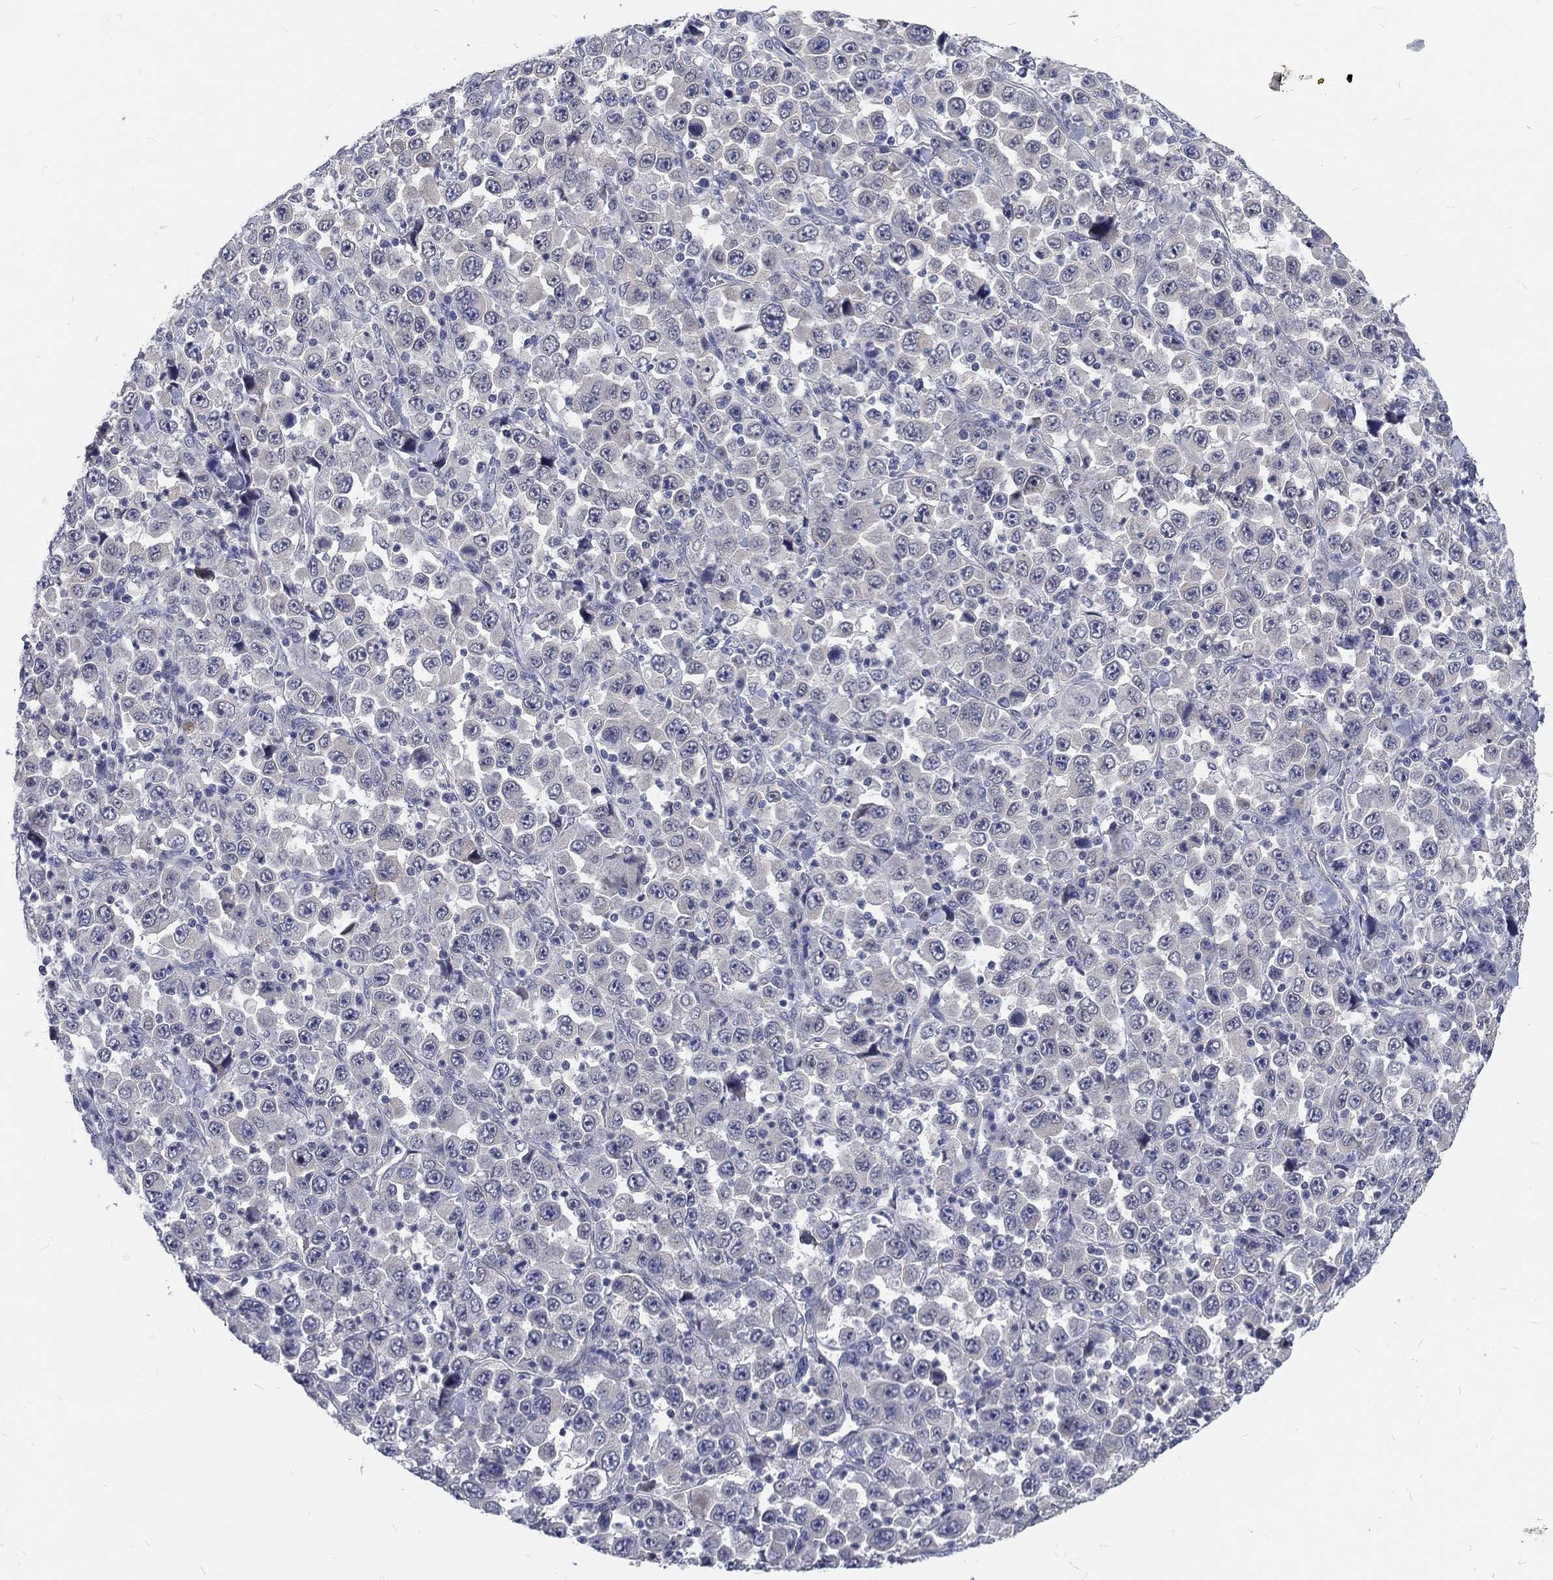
{"staining": {"intensity": "negative", "quantity": "none", "location": "none"}, "tissue": "stomach cancer", "cell_type": "Tumor cells", "image_type": "cancer", "snomed": [{"axis": "morphology", "description": "Normal tissue, NOS"}, {"axis": "morphology", "description": "Adenocarcinoma, NOS"}, {"axis": "topography", "description": "Stomach, upper"}, {"axis": "topography", "description": "Stomach"}], "caption": "A high-resolution micrograph shows IHC staining of adenocarcinoma (stomach), which shows no significant expression in tumor cells. (DAB (3,3'-diaminobenzidine) immunohistochemistry visualized using brightfield microscopy, high magnification).", "gene": "PHKA1", "patient": {"sex": "male", "age": 59}}